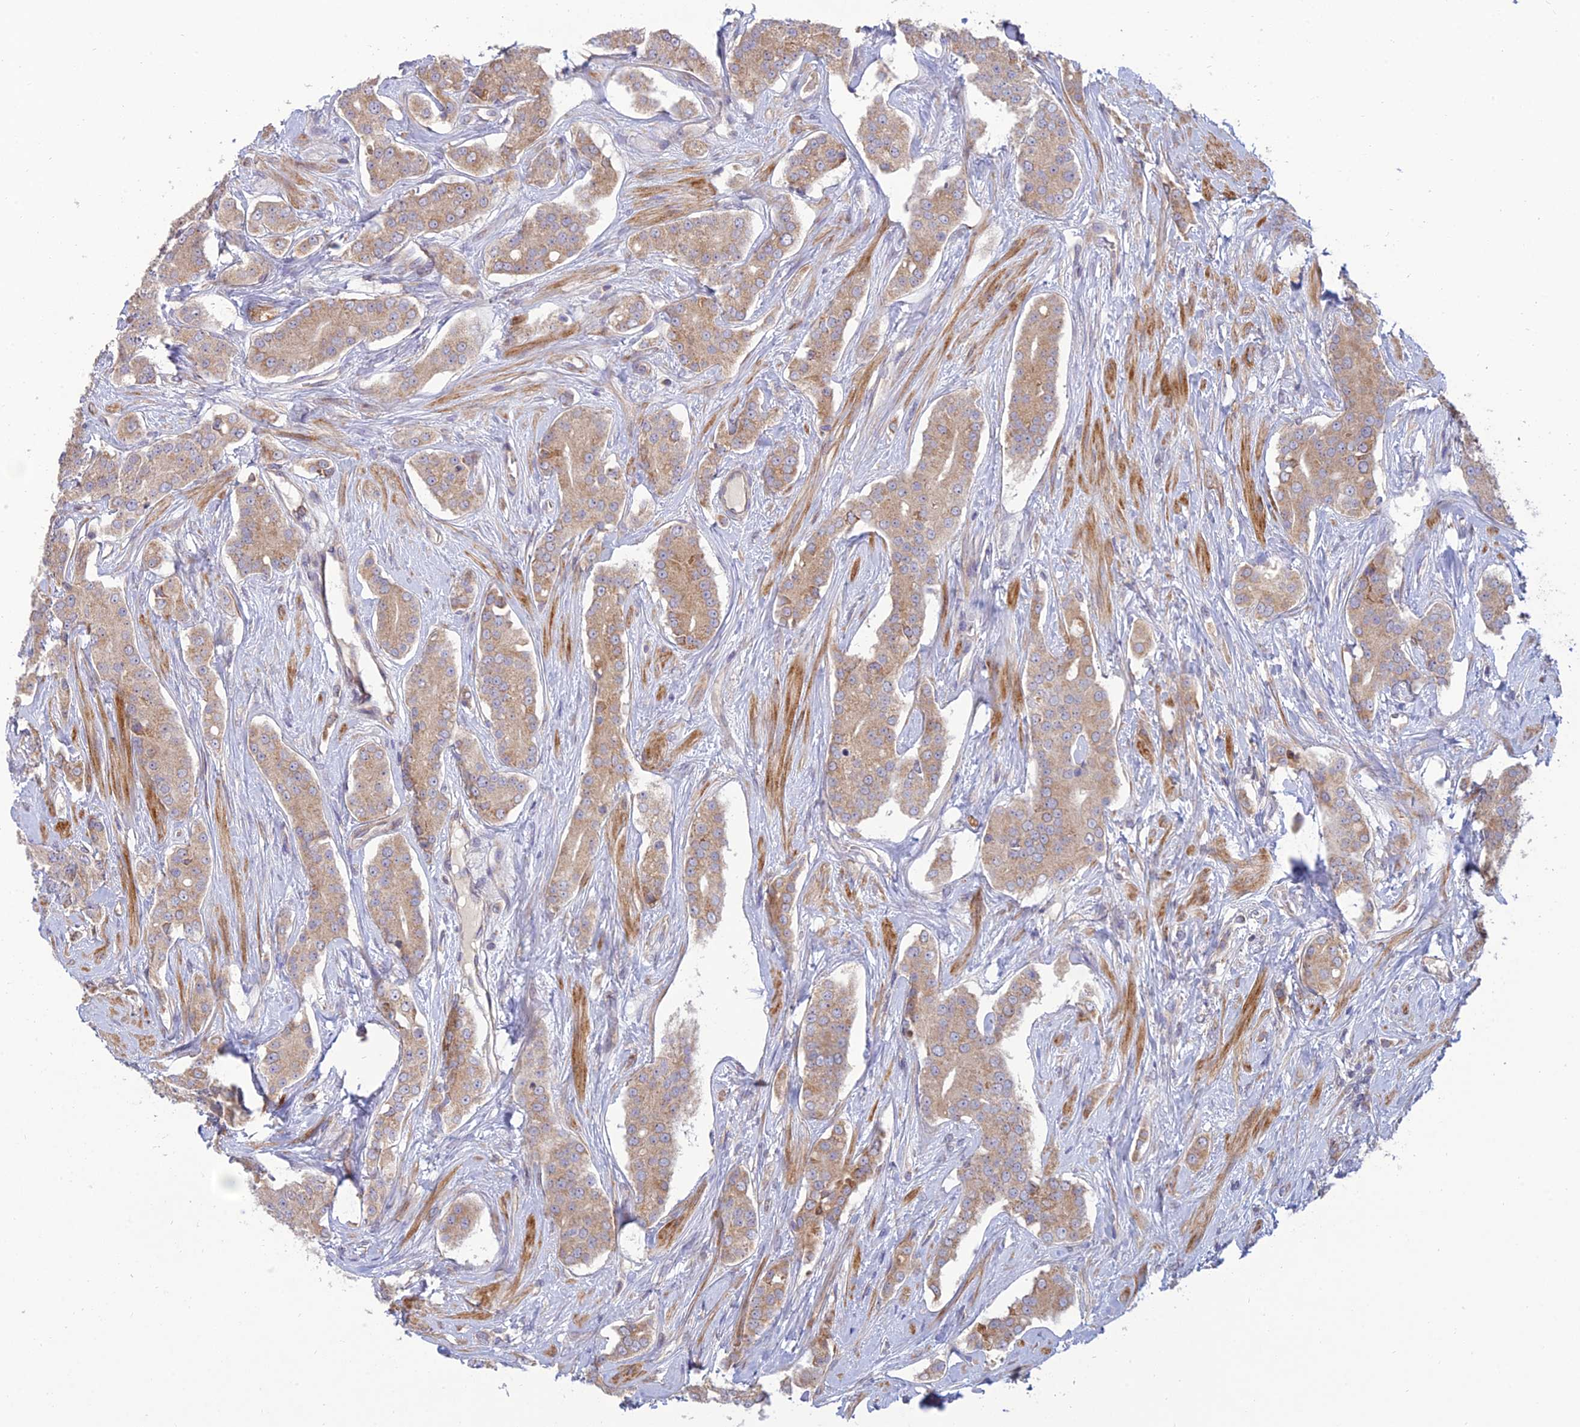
{"staining": {"intensity": "weak", "quantity": "25%-75%", "location": "cytoplasmic/membranous"}, "tissue": "prostate cancer", "cell_type": "Tumor cells", "image_type": "cancer", "snomed": [{"axis": "morphology", "description": "Adenocarcinoma, High grade"}, {"axis": "topography", "description": "Prostate"}], "caption": "IHC of human prostate high-grade adenocarcinoma demonstrates low levels of weak cytoplasmic/membranous staining in about 25%-75% of tumor cells.", "gene": "C3orf20", "patient": {"sex": "male", "age": 71}}